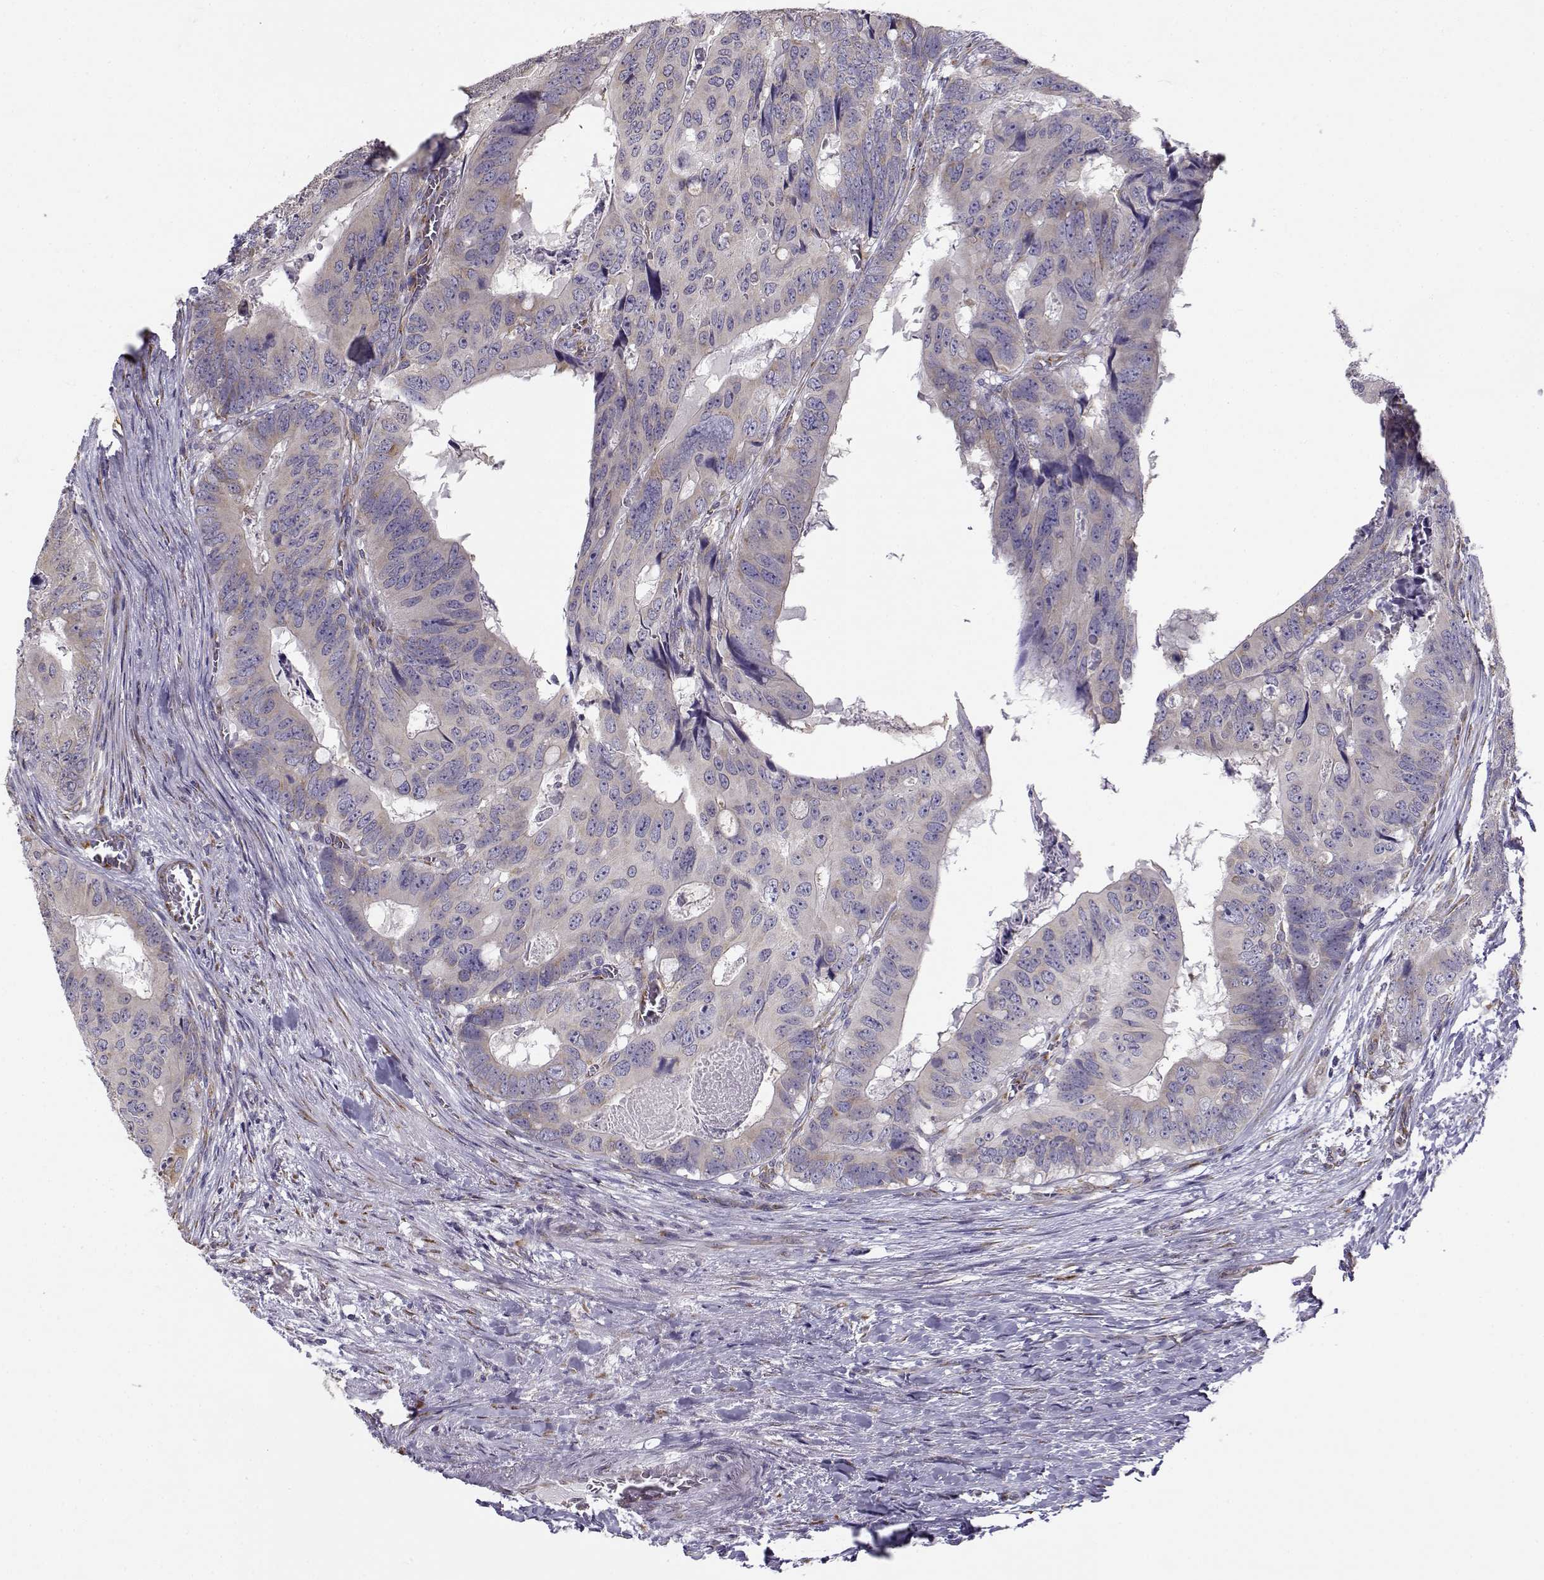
{"staining": {"intensity": "weak", "quantity": "<25%", "location": "cytoplasmic/membranous"}, "tissue": "colorectal cancer", "cell_type": "Tumor cells", "image_type": "cancer", "snomed": [{"axis": "morphology", "description": "Adenocarcinoma, NOS"}, {"axis": "topography", "description": "Colon"}], "caption": "Tumor cells are negative for brown protein staining in colorectal adenocarcinoma.", "gene": "BEND6", "patient": {"sex": "male", "age": 79}}